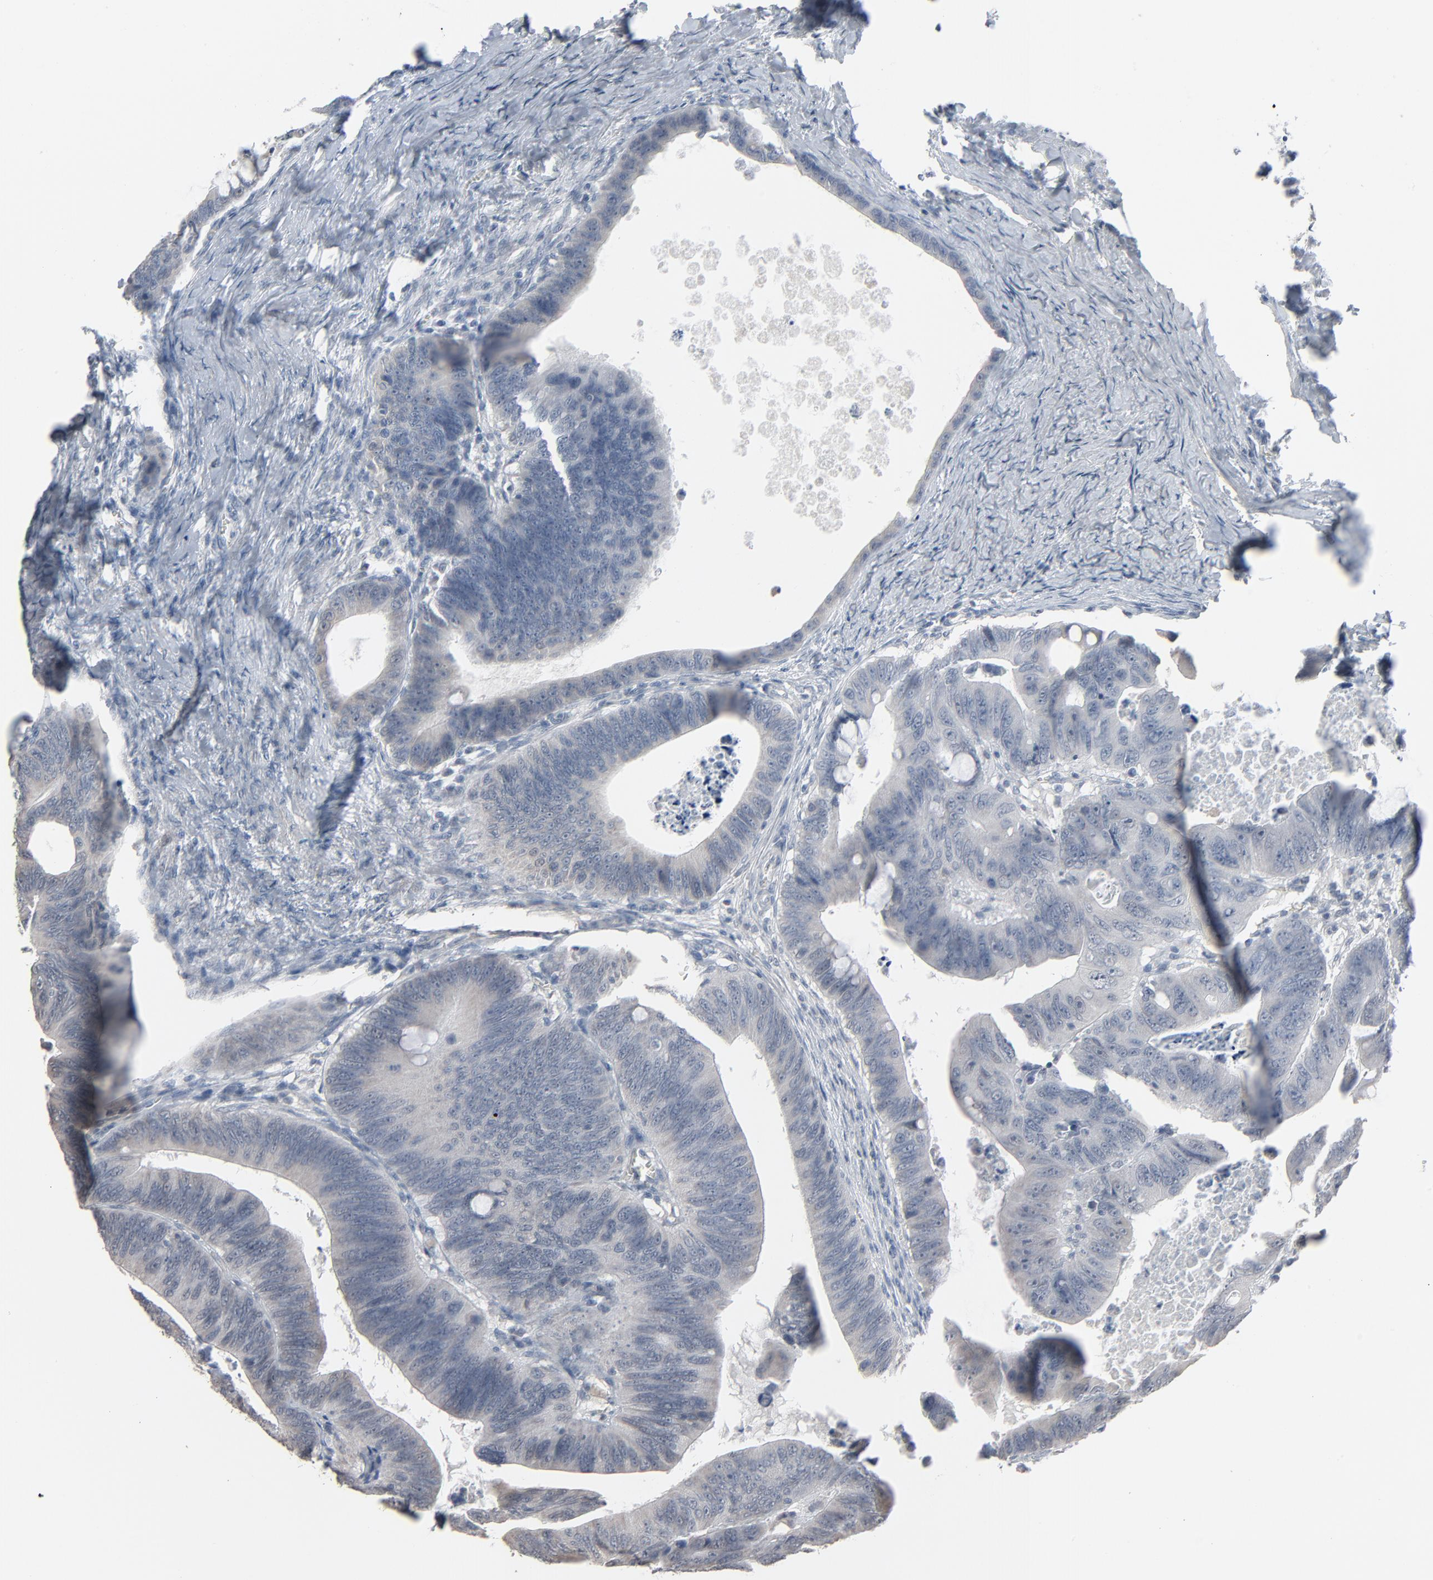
{"staining": {"intensity": "weak", "quantity": "<25%", "location": "cytoplasmic/membranous"}, "tissue": "colorectal cancer", "cell_type": "Tumor cells", "image_type": "cancer", "snomed": [{"axis": "morphology", "description": "Adenocarcinoma, NOS"}, {"axis": "topography", "description": "Colon"}], "caption": "A high-resolution image shows immunohistochemistry staining of colorectal cancer, which exhibits no significant positivity in tumor cells.", "gene": "SAGE1", "patient": {"sex": "female", "age": 55}}